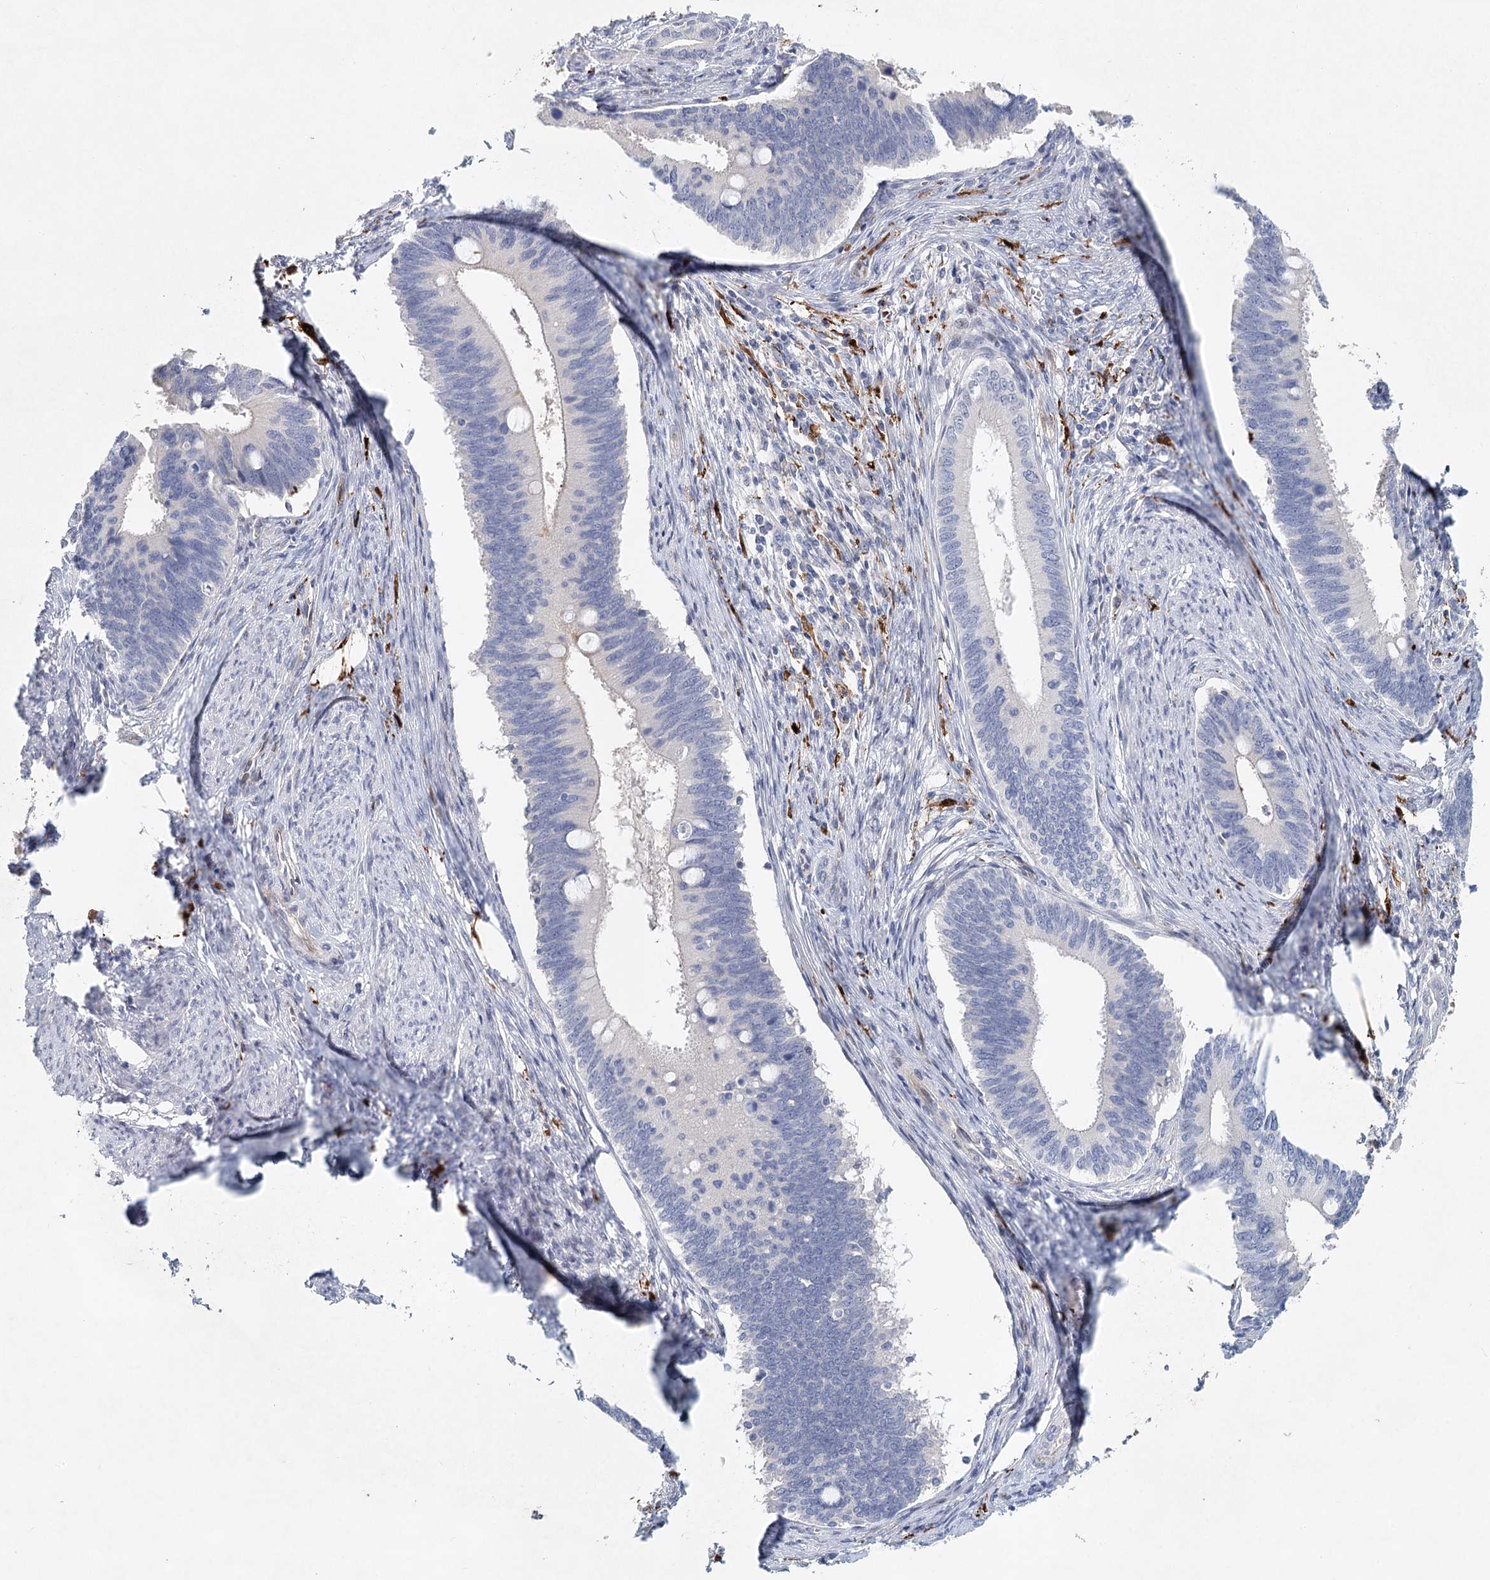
{"staining": {"intensity": "negative", "quantity": "none", "location": "none"}, "tissue": "cervical cancer", "cell_type": "Tumor cells", "image_type": "cancer", "snomed": [{"axis": "morphology", "description": "Adenocarcinoma, NOS"}, {"axis": "topography", "description": "Cervix"}], "caption": "Immunohistochemical staining of cervical cancer (adenocarcinoma) reveals no significant positivity in tumor cells.", "gene": "SLC19A3", "patient": {"sex": "female", "age": 42}}